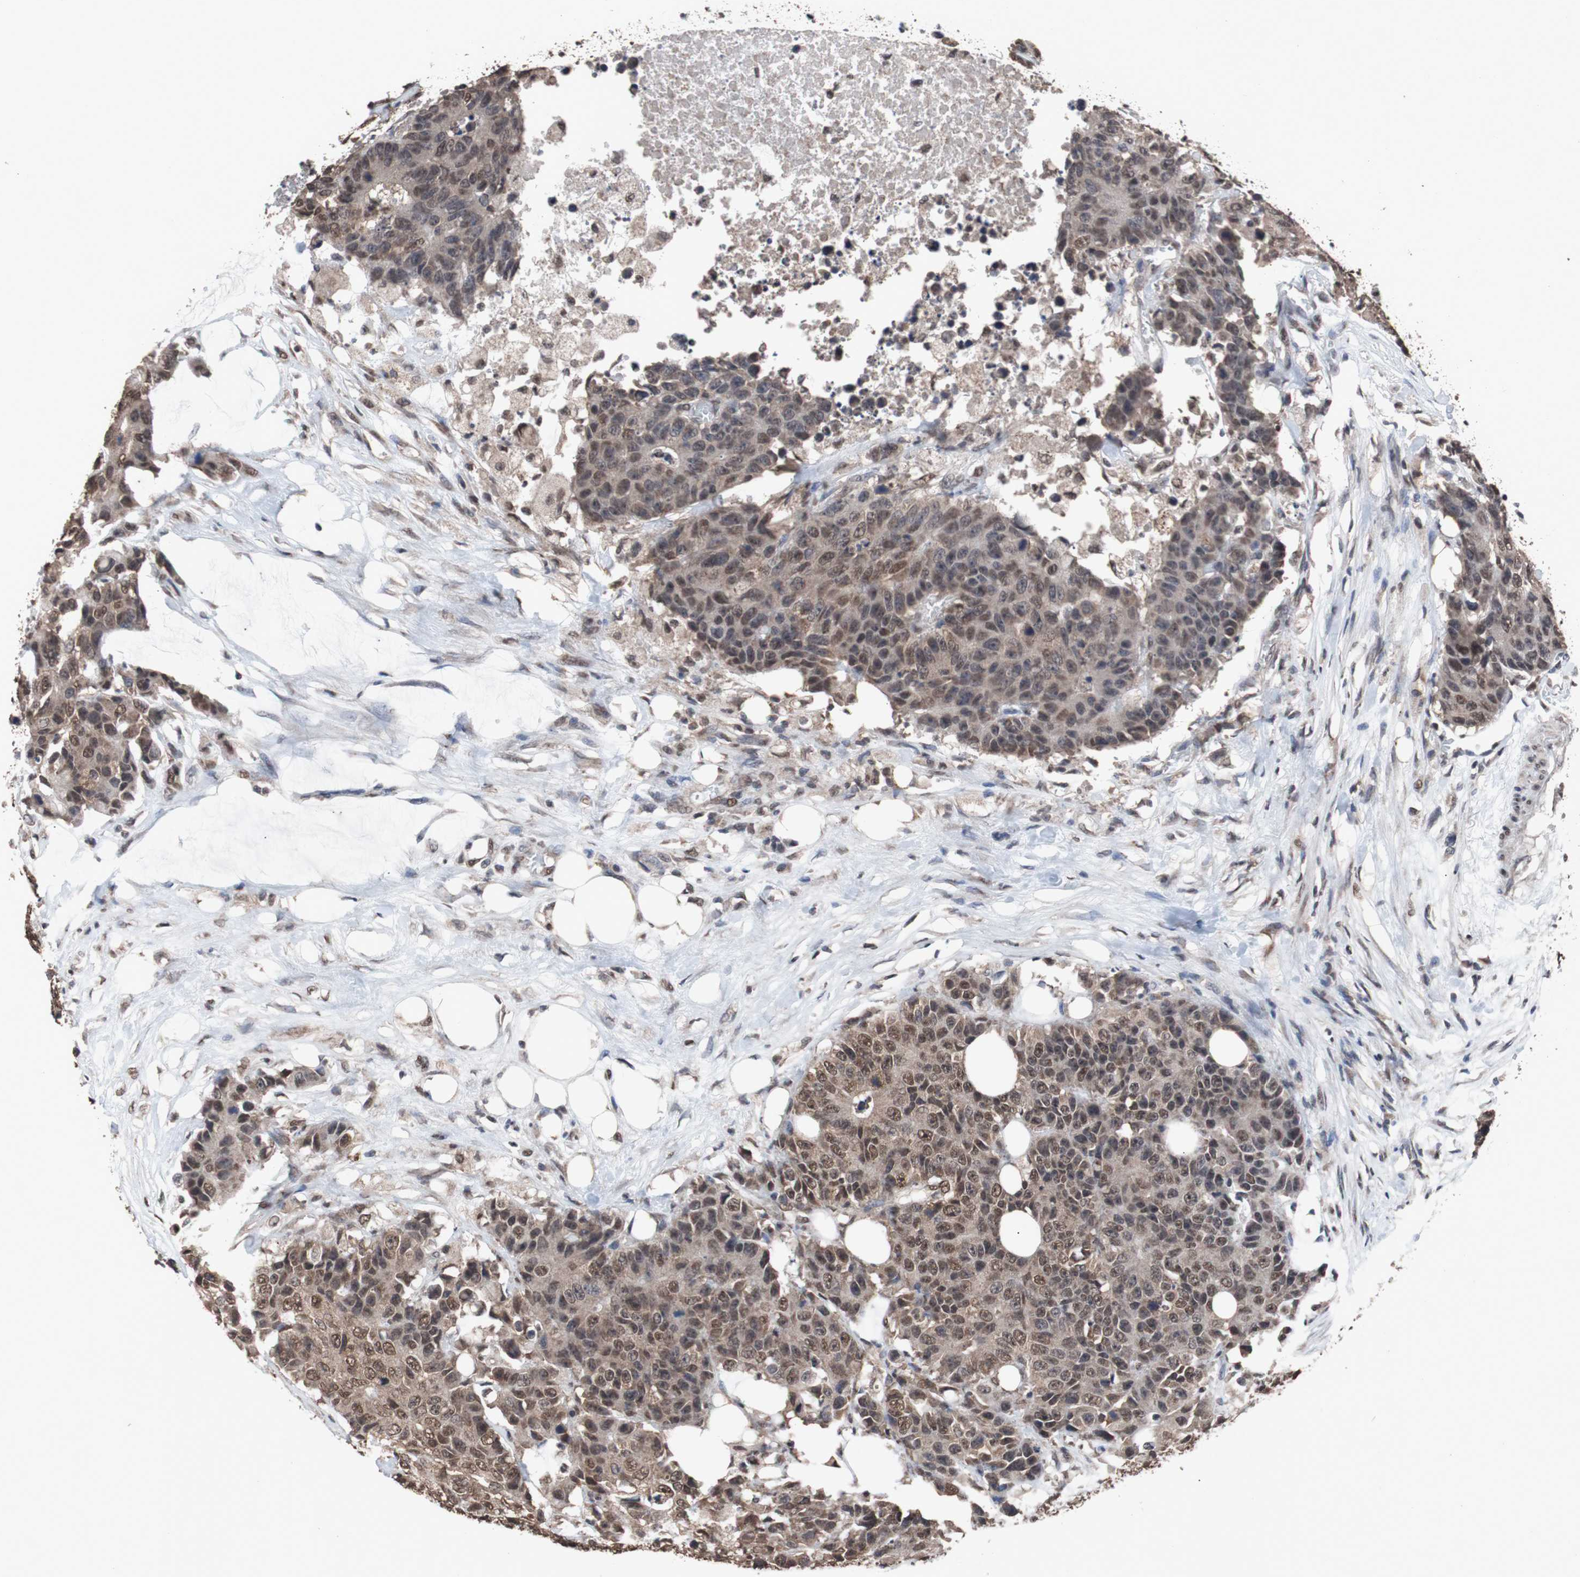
{"staining": {"intensity": "weak", "quantity": ">75%", "location": "cytoplasmic/membranous,nuclear"}, "tissue": "colorectal cancer", "cell_type": "Tumor cells", "image_type": "cancer", "snomed": [{"axis": "morphology", "description": "Adenocarcinoma, NOS"}, {"axis": "topography", "description": "Colon"}], "caption": "Immunohistochemistry image of human colorectal cancer stained for a protein (brown), which demonstrates low levels of weak cytoplasmic/membranous and nuclear expression in approximately >75% of tumor cells.", "gene": "MED27", "patient": {"sex": "female", "age": 86}}